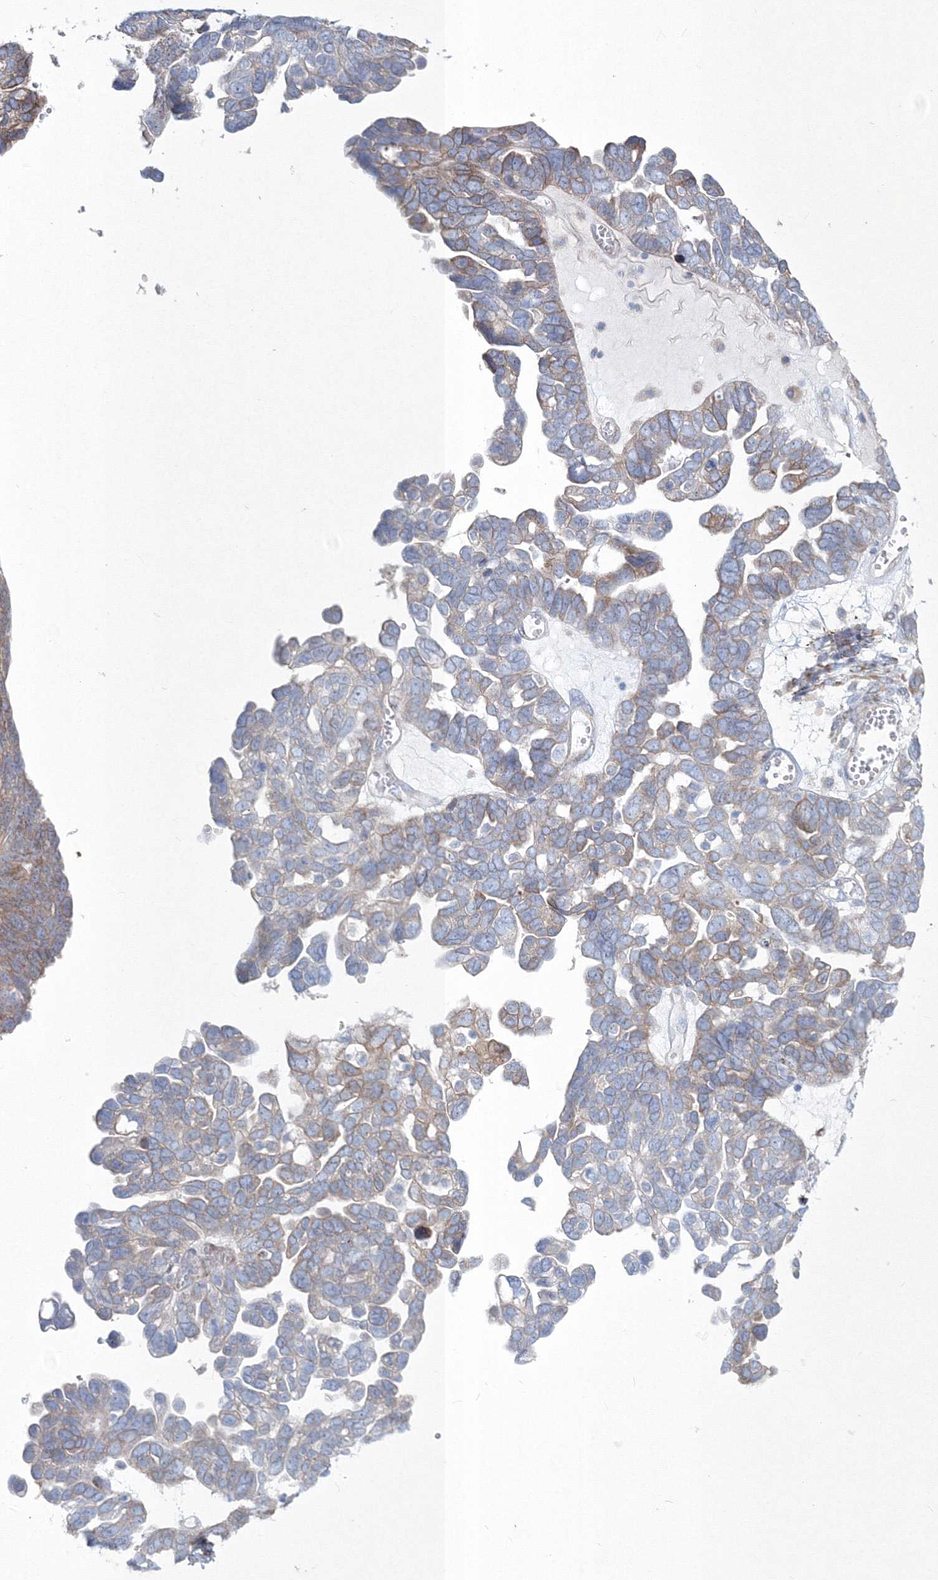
{"staining": {"intensity": "moderate", "quantity": "<25%", "location": "cytoplasmic/membranous"}, "tissue": "ovarian cancer", "cell_type": "Tumor cells", "image_type": "cancer", "snomed": [{"axis": "morphology", "description": "Cystadenocarcinoma, serous, NOS"}, {"axis": "topography", "description": "Ovary"}], "caption": "Immunohistochemistry staining of ovarian cancer (serous cystadenocarcinoma), which shows low levels of moderate cytoplasmic/membranous positivity in about <25% of tumor cells indicating moderate cytoplasmic/membranous protein positivity. The staining was performed using DAB (brown) for protein detection and nuclei were counterstained in hematoxylin (blue).", "gene": "RCN1", "patient": {"sex": "female", "age": 79}}